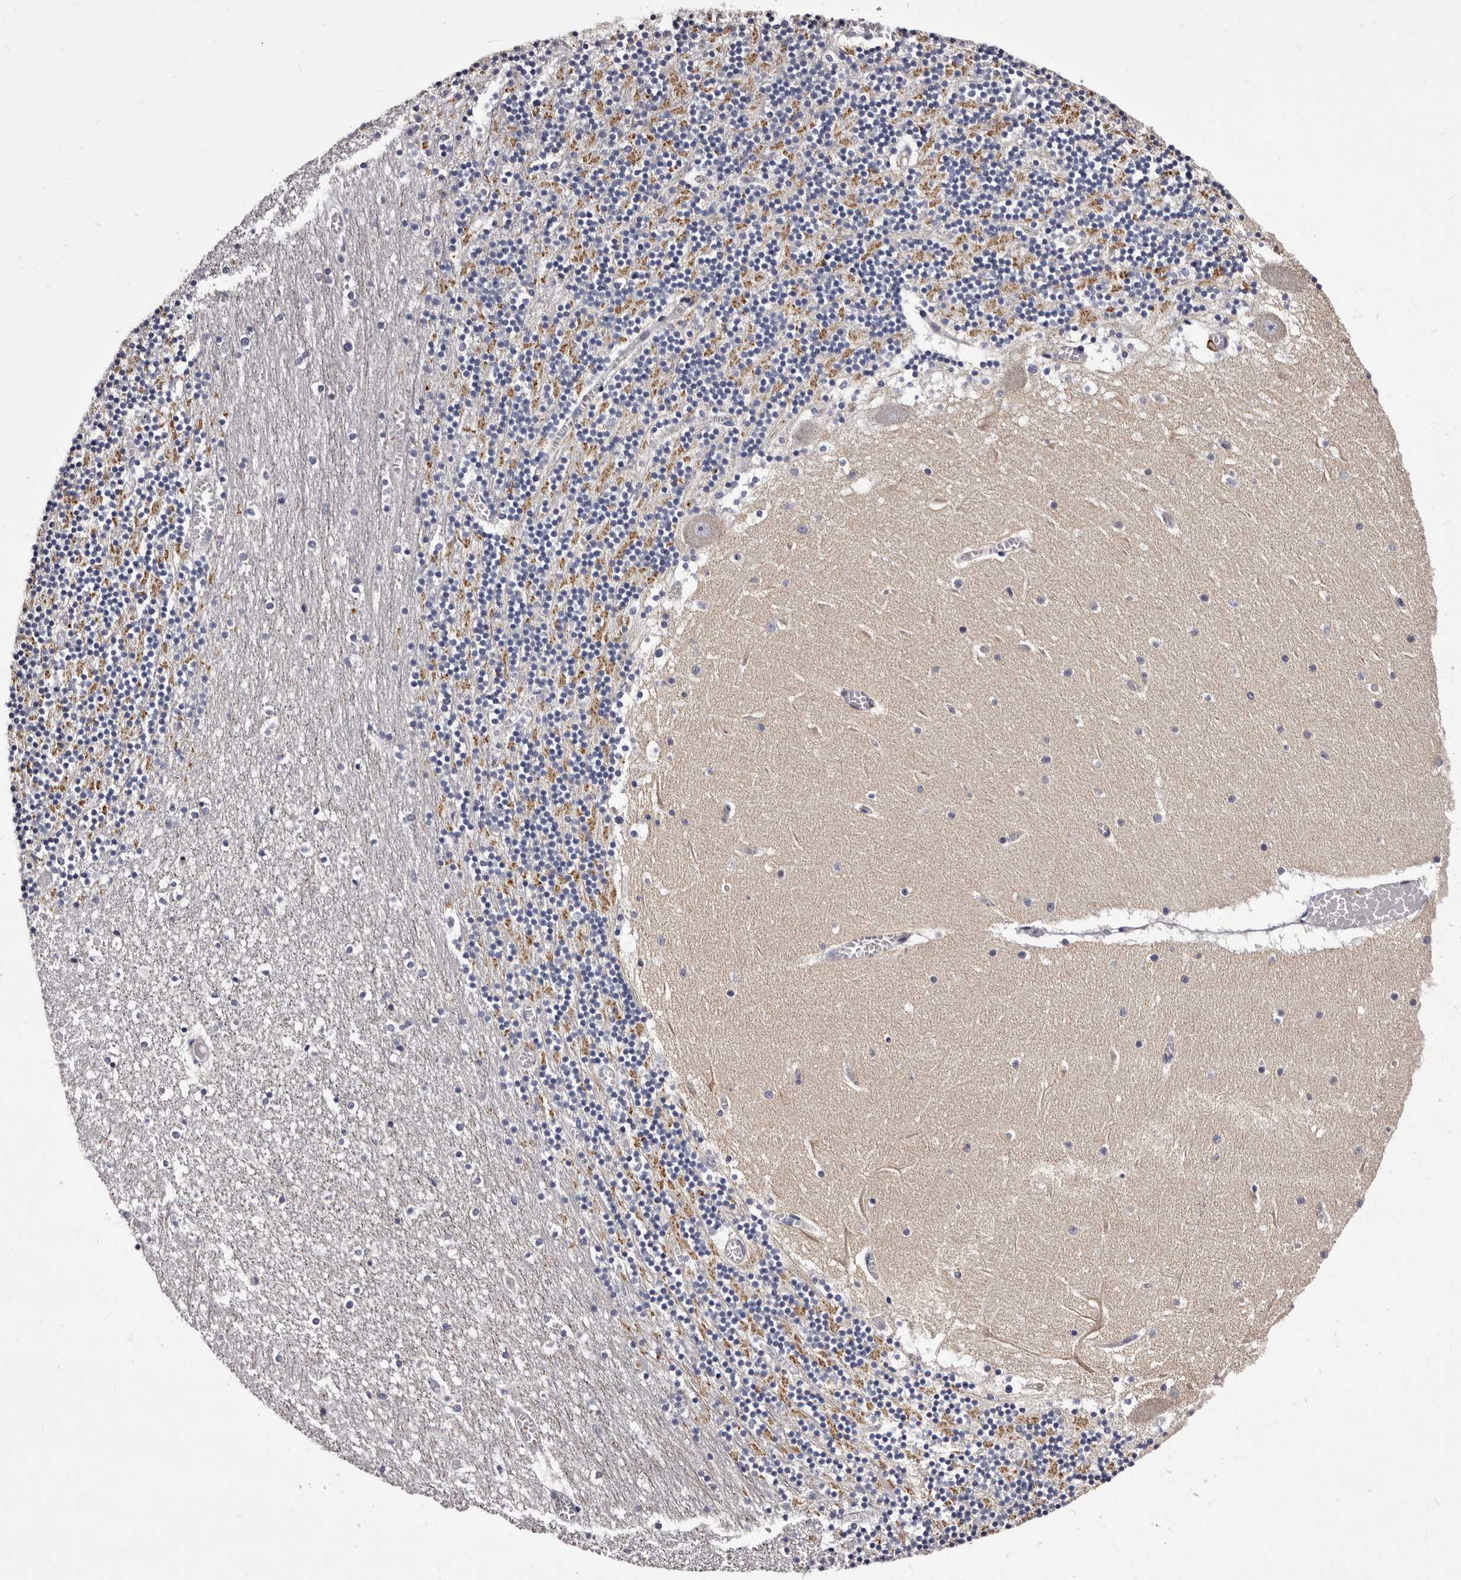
{"staining": {"intensity": "negative", "quantity": "none", "location": "none"}, "tissue": "cerebellum", "cell_type": "Cells in granular layer", "image_type": "normal", "snomed": [{"axis": "morphology", "description": "Normal tissue, NOS"}, {"axis": "topography", "description": "Cerebellum"}], "caption": "This is a image of IHC staining of benign cerebellum, which shows no expression in cells in granular layer. Nuclei are stained in blue.", "gene": "AUNIP", "patient": {"sex": "female", "age": 28}}